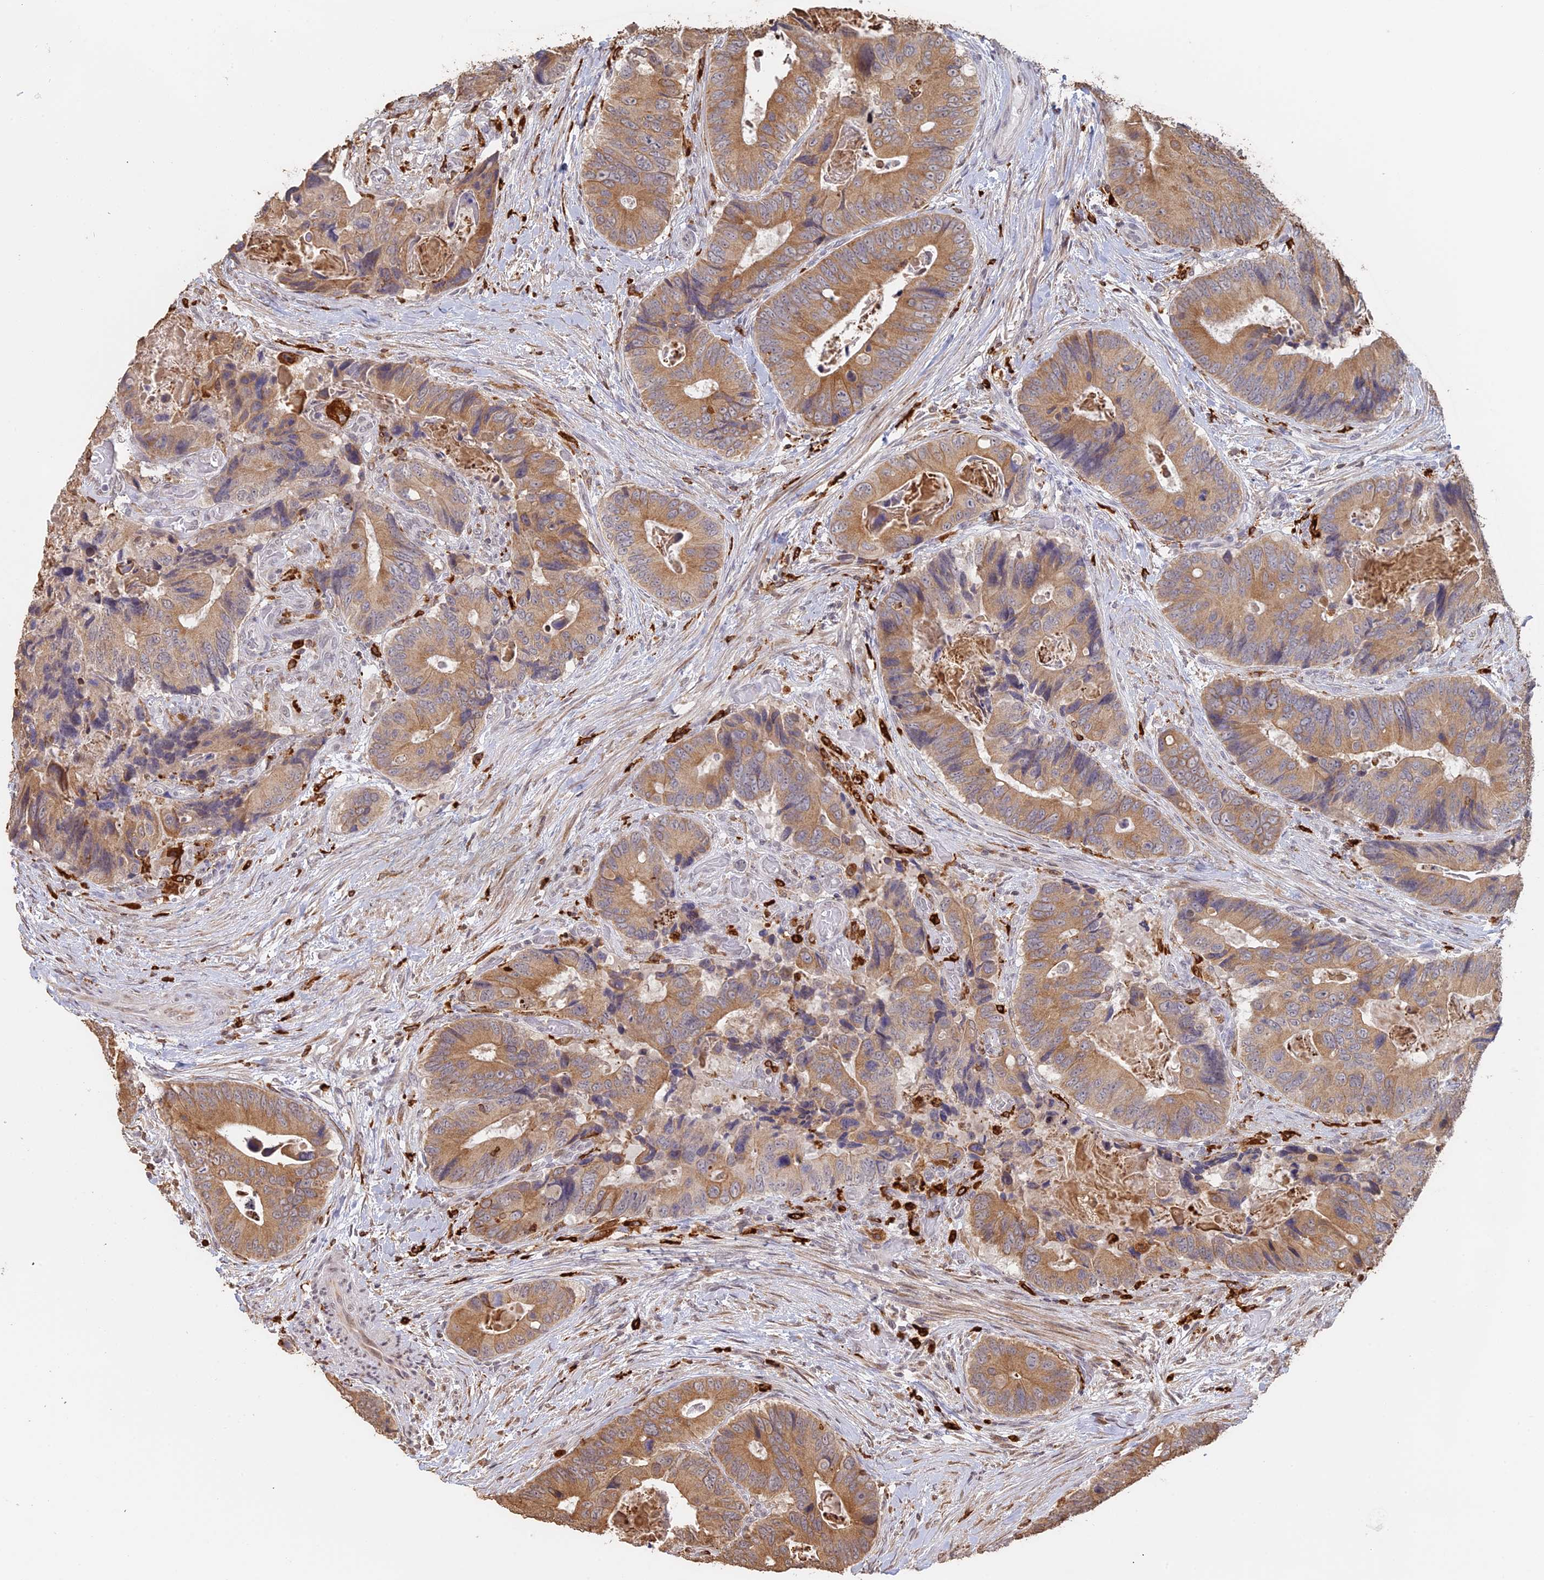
{"staining": {"intensity": "moderate", "quantity": ">75%", "location": "cytoplasmic/membranous"}, "tissue": "colorectal cancer", "cell_type": "Tumor cells", "image_type": "cancer", "snomed": [{"axis": "morphology", "description": "Adenocarcinoma, NOS"}, {"axis": "topography", "description": "Colon"}], "caption": "Tumor cells display moderate cytoplasmic/membranous staining in about >75% of cells in colorectal cancer.", "gene": "APOBR", "patient": {"sex": "male", "age": 84}}